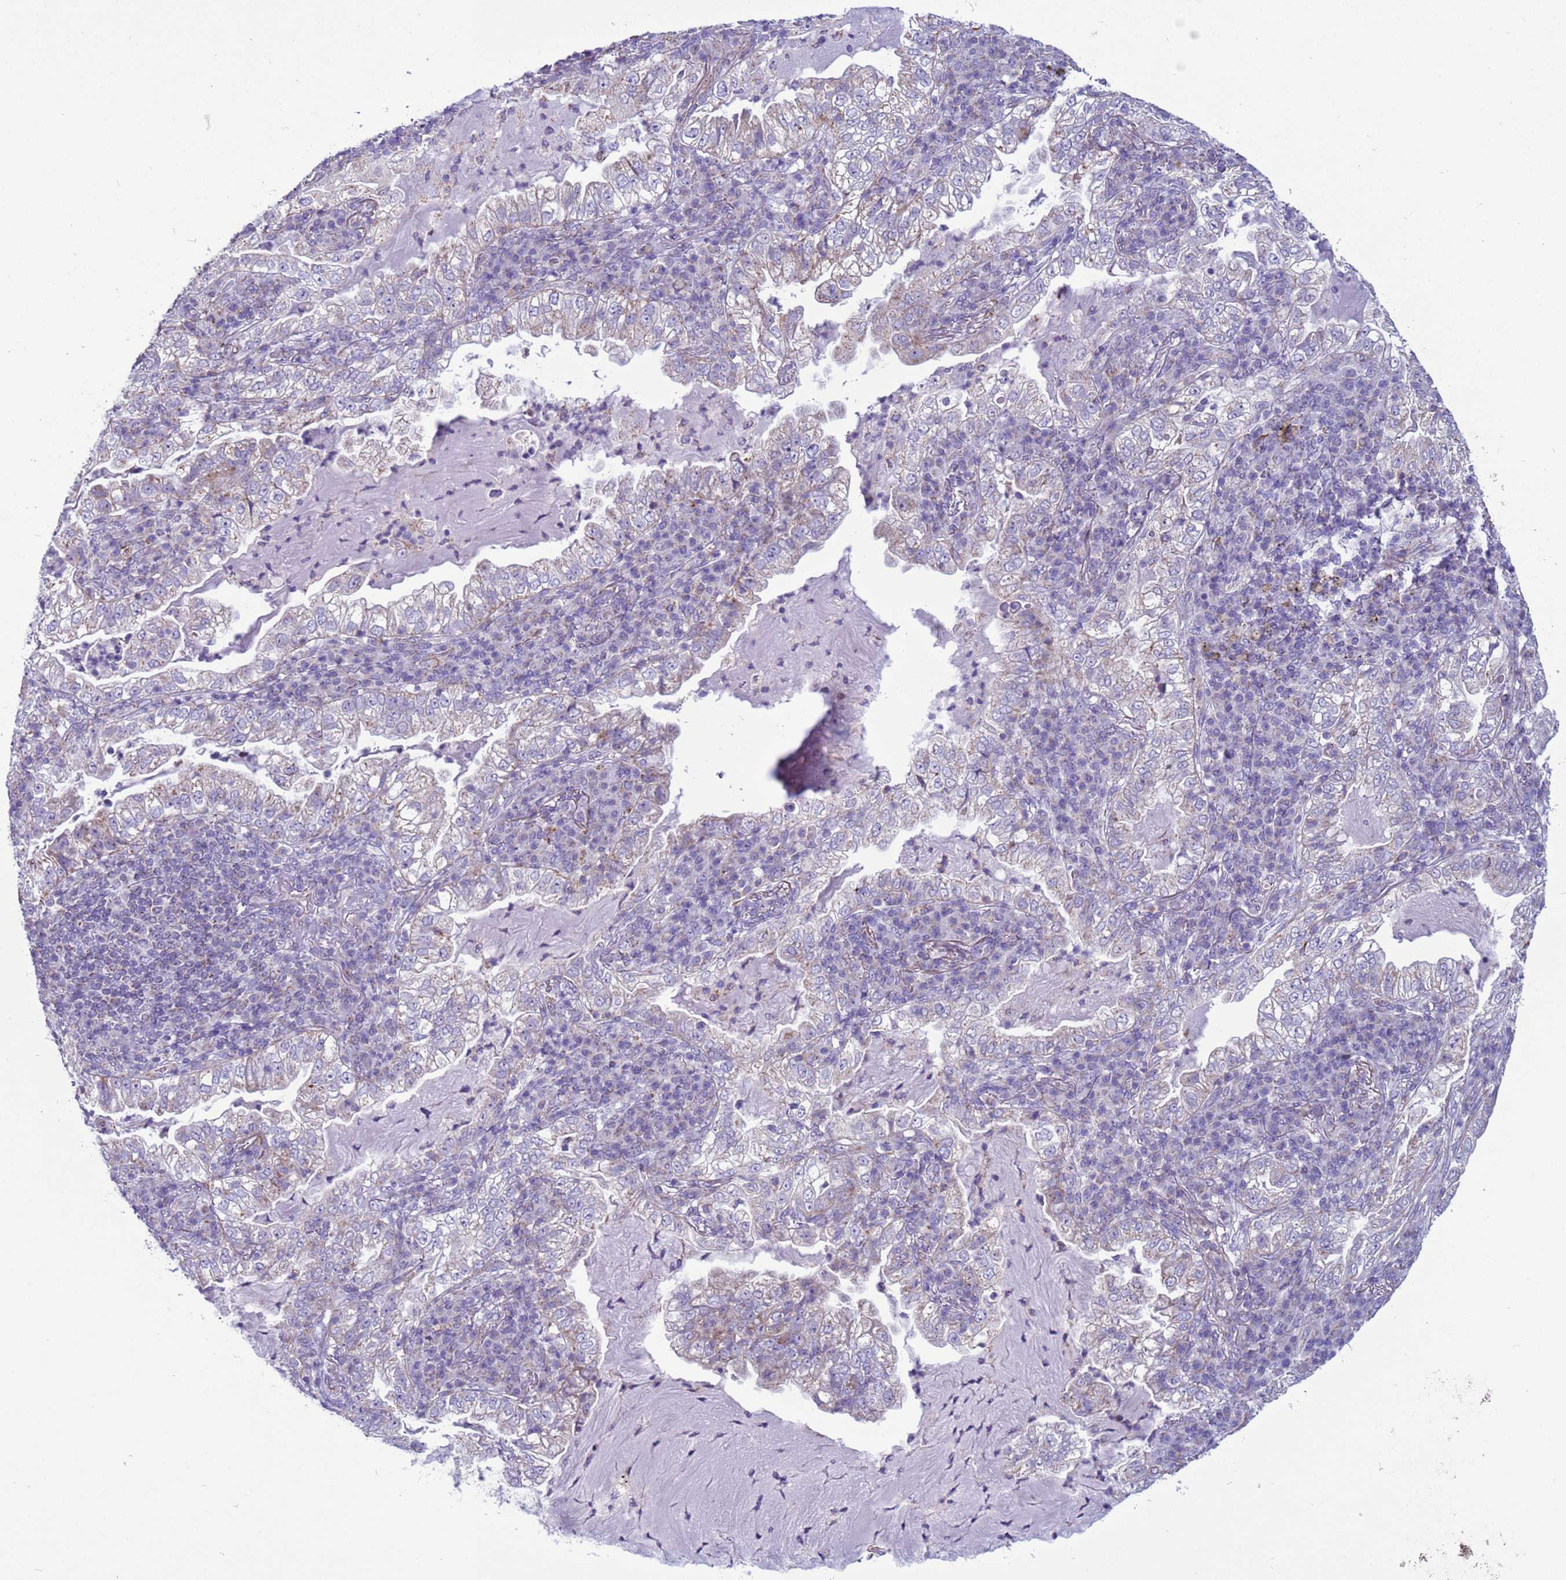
{"staining": {"intensity": "weak", "quantity": "<25%", "location": "cytoplasmic/membranous"}, "tissue": "lung cancer", "cell_type": "Tumor cells", "image_type": "cancer", "snomed": [{"axis": "morphology", "description": "Adenocarcinoma, NOS"}, {"axis": "topography", "description": "Lung"}], "caption": "Histopathology image shows no protein expression in tumor cells of adenocarcinoma (lung) tissue.", "gene": "NCALD", "patient": {"sex": "female", "age": 73}}